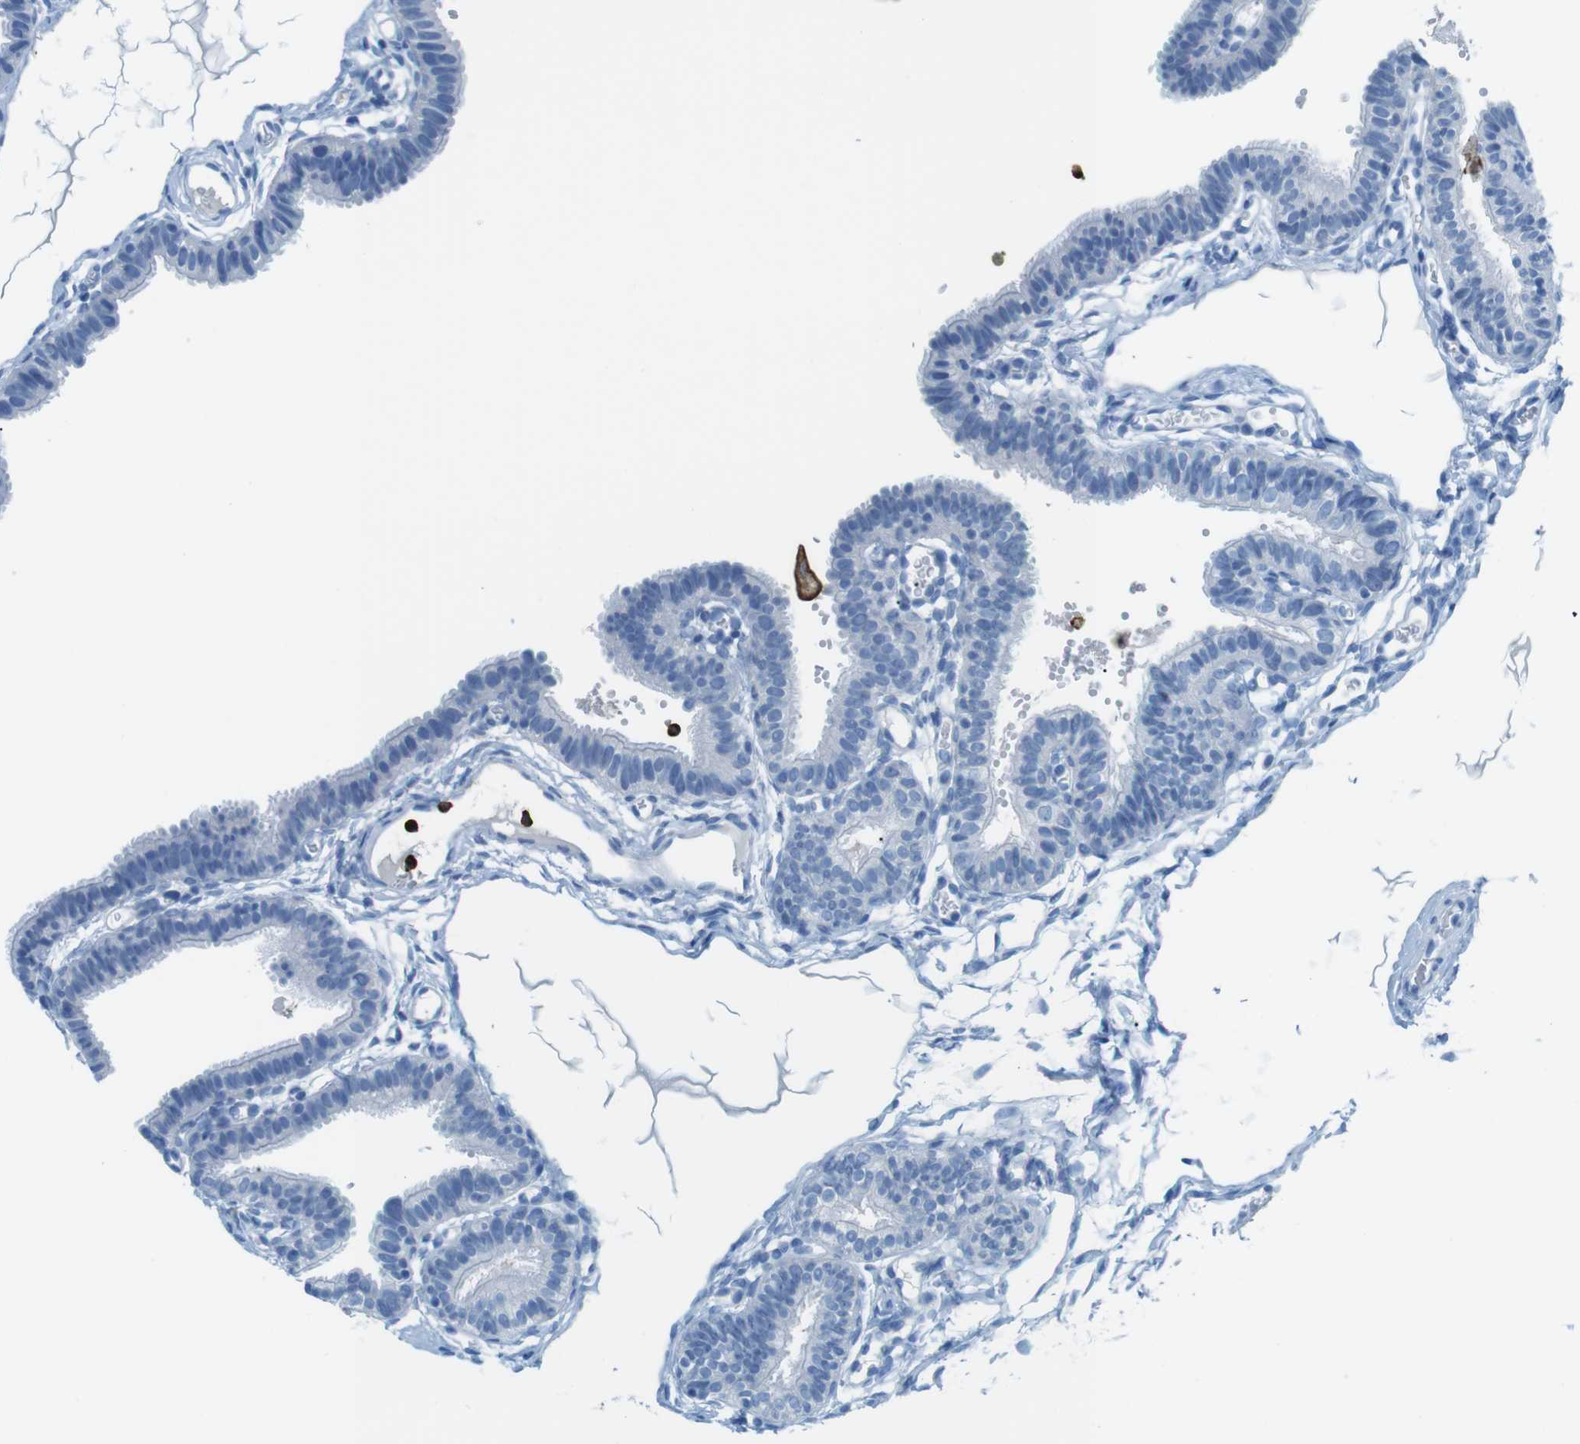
{"staining": {"intensity": "negative", "quantity": "none", "location": "none"}, "tissue": "fallopian tube", "cell_type": "Glandular cells", "image_type": "normal", "snomed": [{"axis": "morphology", "description": "Normal tissue, NOS"}, {"axis": "topography", "description": "Fallopian tube"}, {"axis": "topography", "description": "Placenta"}], "caption": "Fallopian tube stained for a protein using immunohistochemistry exhibits no expression glandular cells.", "gene": "MCEMP1", "patient": {"sex": "female", "age": 34}}